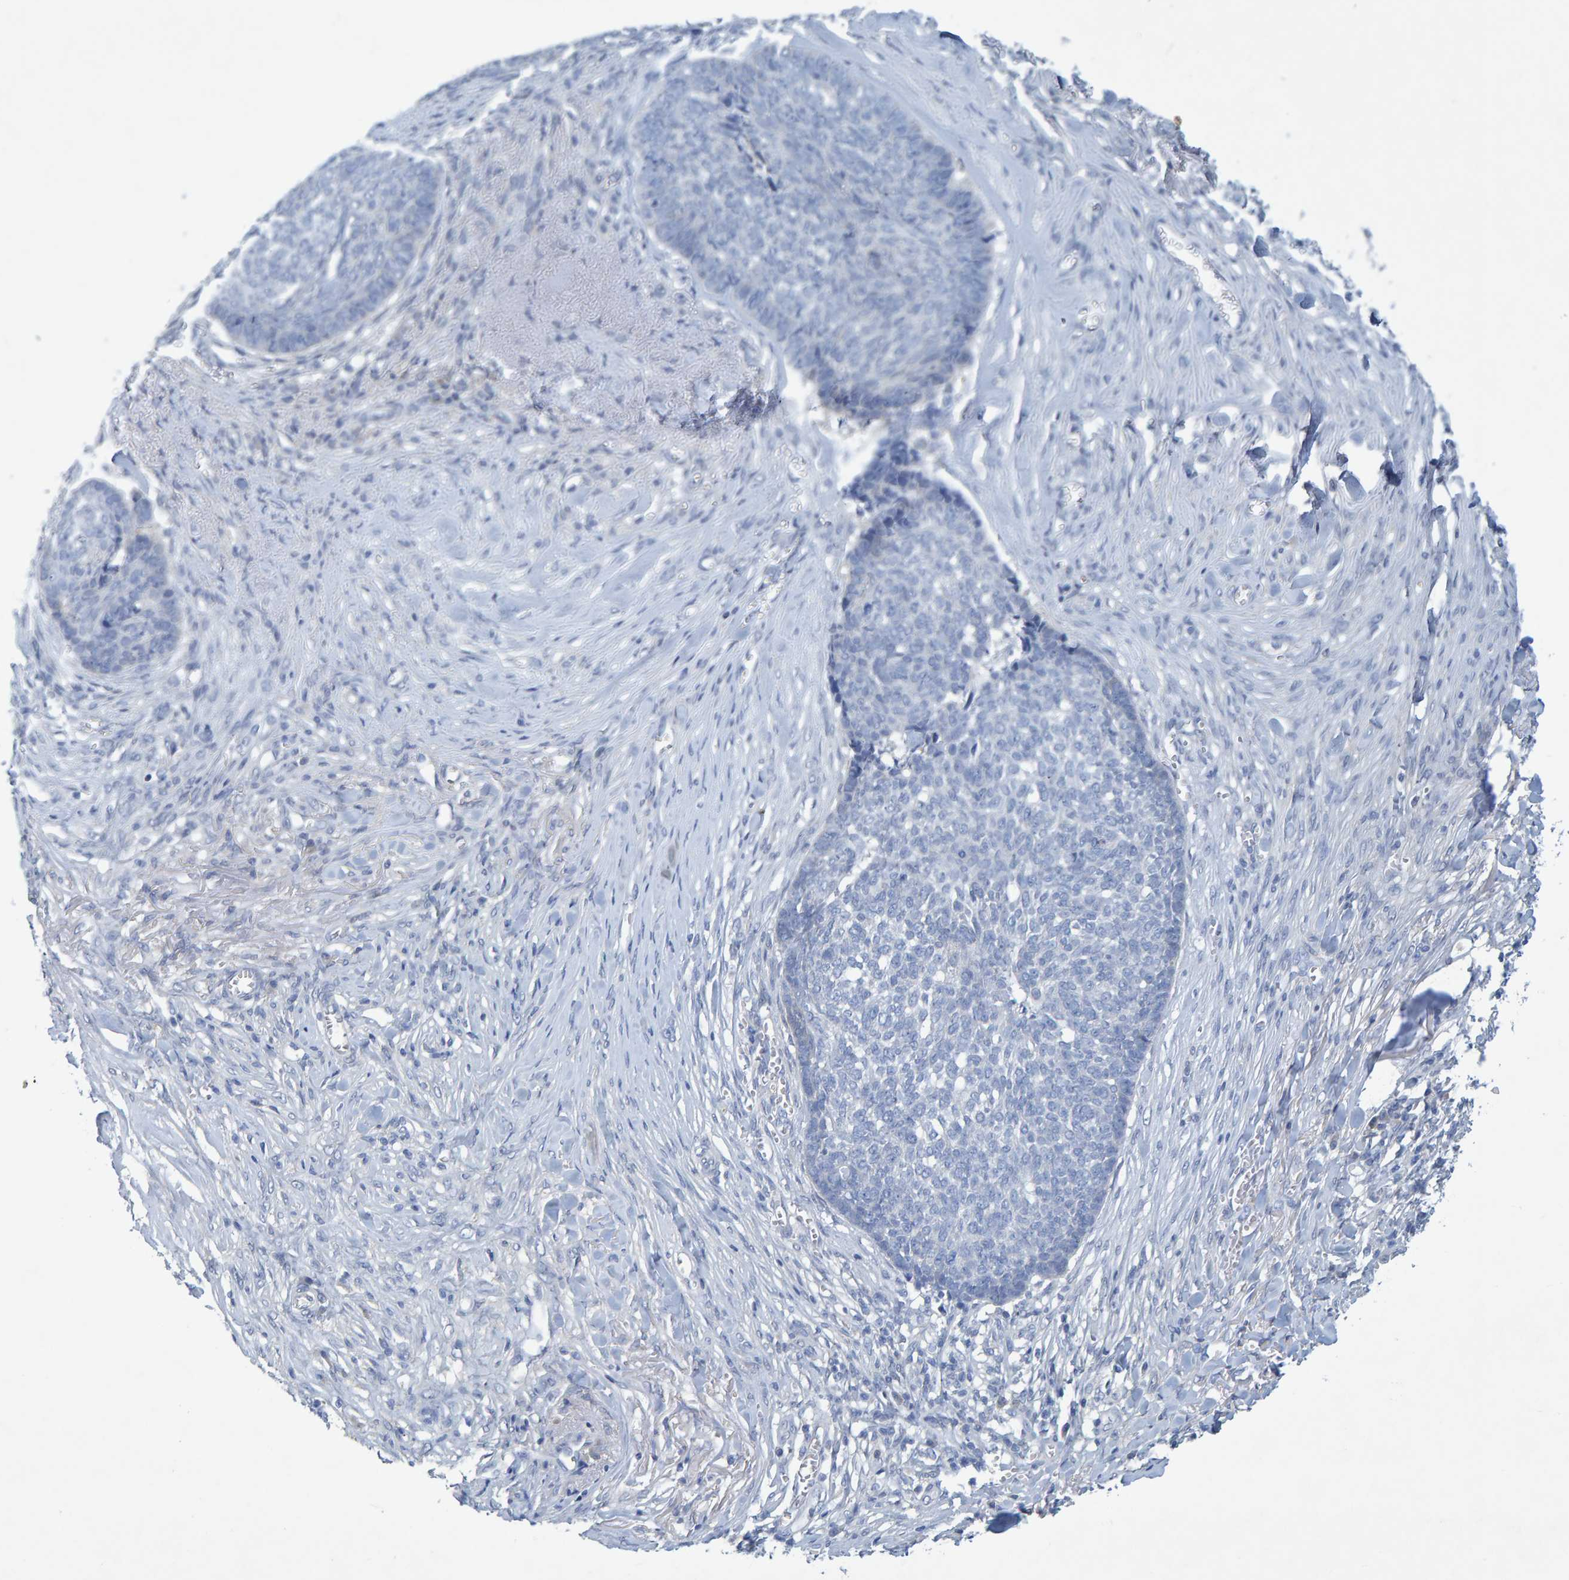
{"staining": {"intensity": "negative", "quantity": "none", "location": "none"}, "tissue": "skin cancer", "cell_type": "Tumor cells", "image_type": "cancer", "snomed": [{"axis": "morphology", "description": "Basal cell carcinoma"}, {"axis": "topography", "description": "Skin"}], "caption": "Photomicrograph shows no significant protein staining in tumor cells of skin basal cell carcinoma. (DAB (3,3'-diaminobenzidine) immunohistochemistry with hematoxylin counter stain).", "gene": "ALAD", "patient": {"sex": "male", "age": 84}}